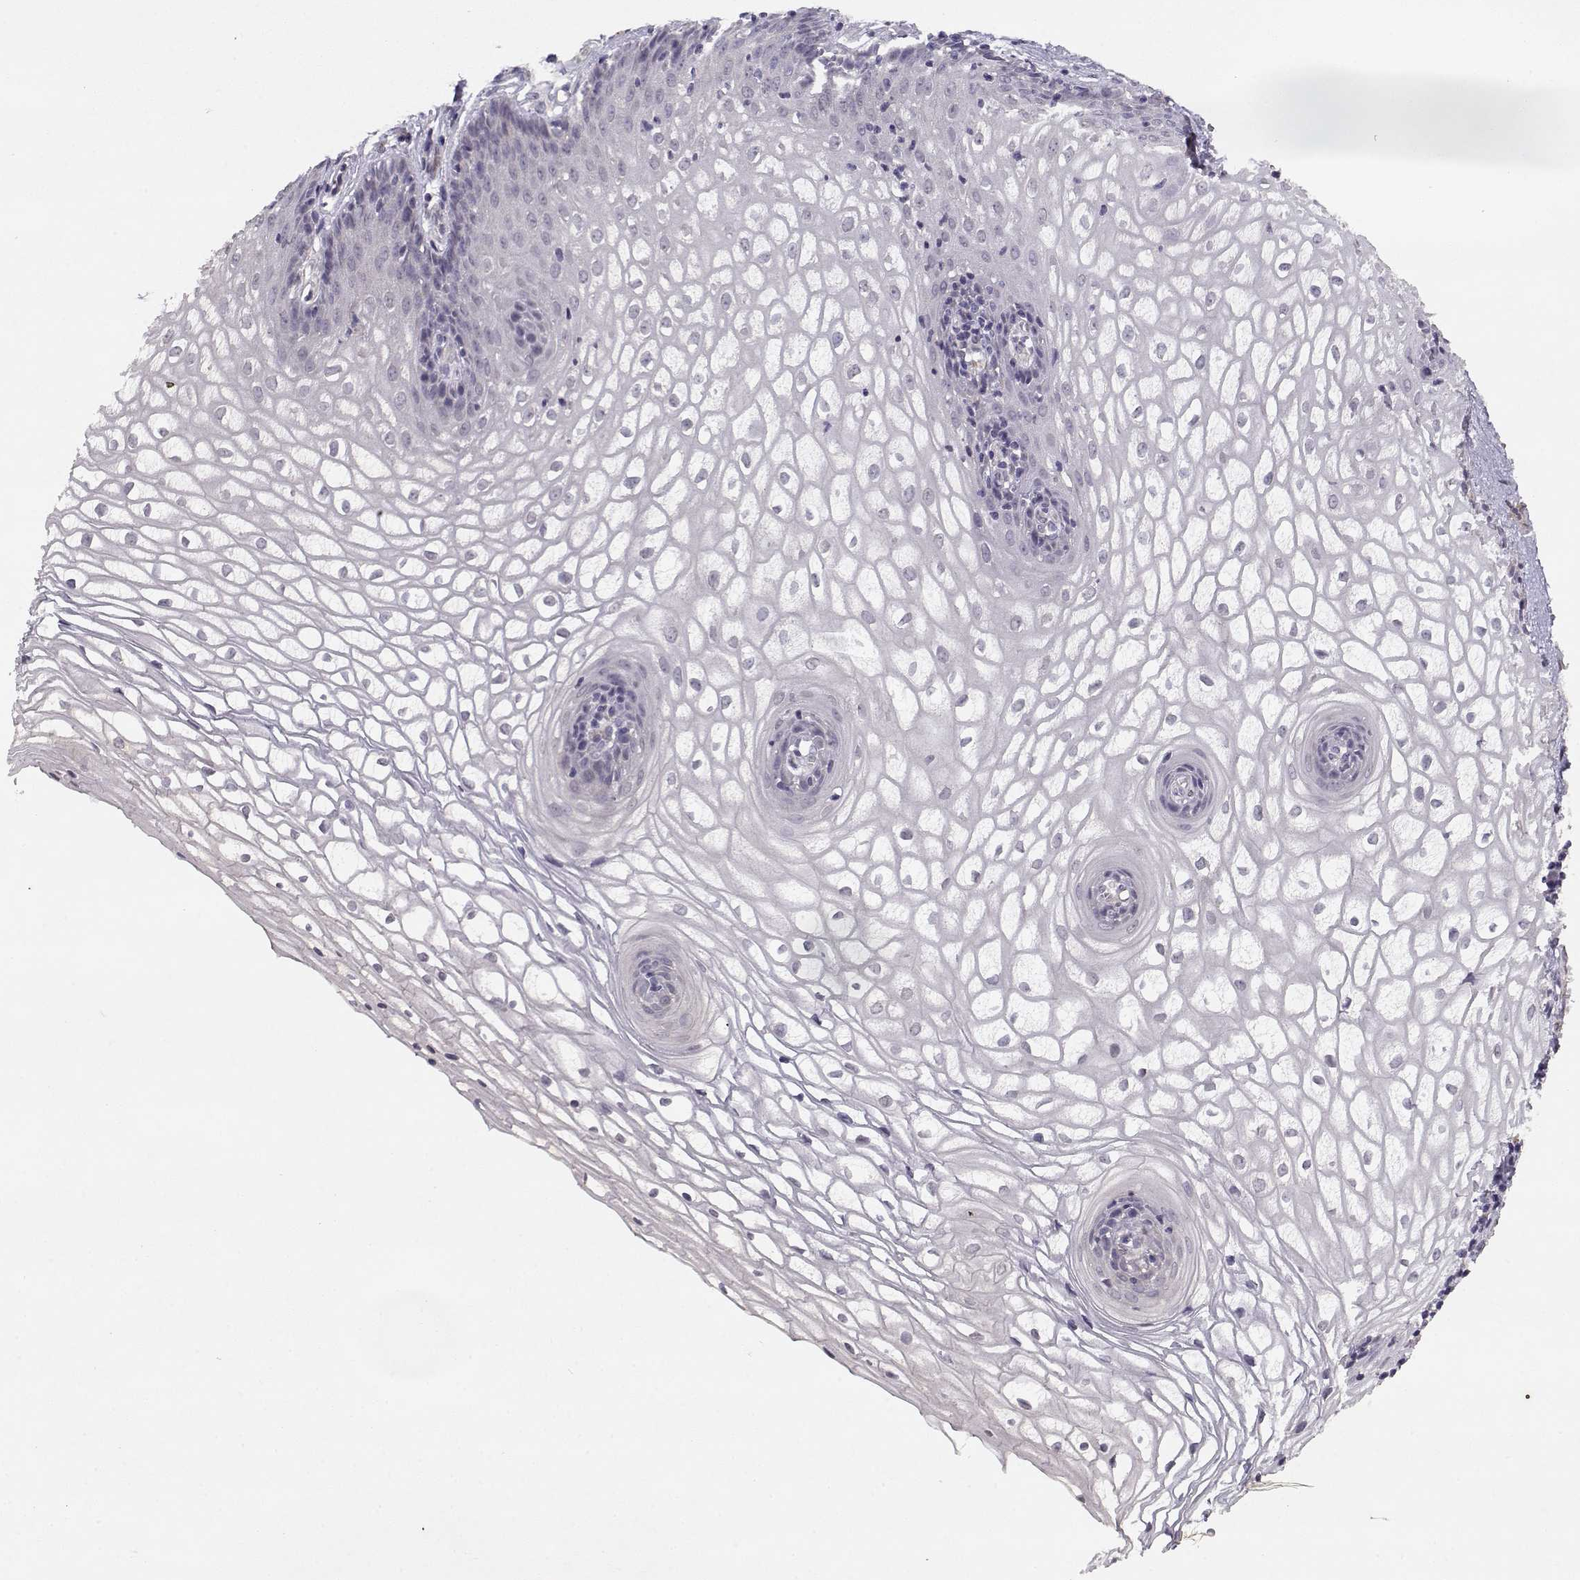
{"staining": {"intensity": "negative", "quantity": "none", "location": "none"}, "tissue": "vagina", "cell_type": "Squamous epithelial cells", "image_type": "normal", "snomed": [{"axis": "morphology", "description": "Normal tissue, NOS"}, {"axis": "topography", "description": "Vagina"}], "caption": "IHC image of unremarkable vagina: human vagina stained with DAB demonstrates no significant protein staining in squamous epithelial cells.", "gene": "BMX", "patient": {"sex": "female", "age": 34}}